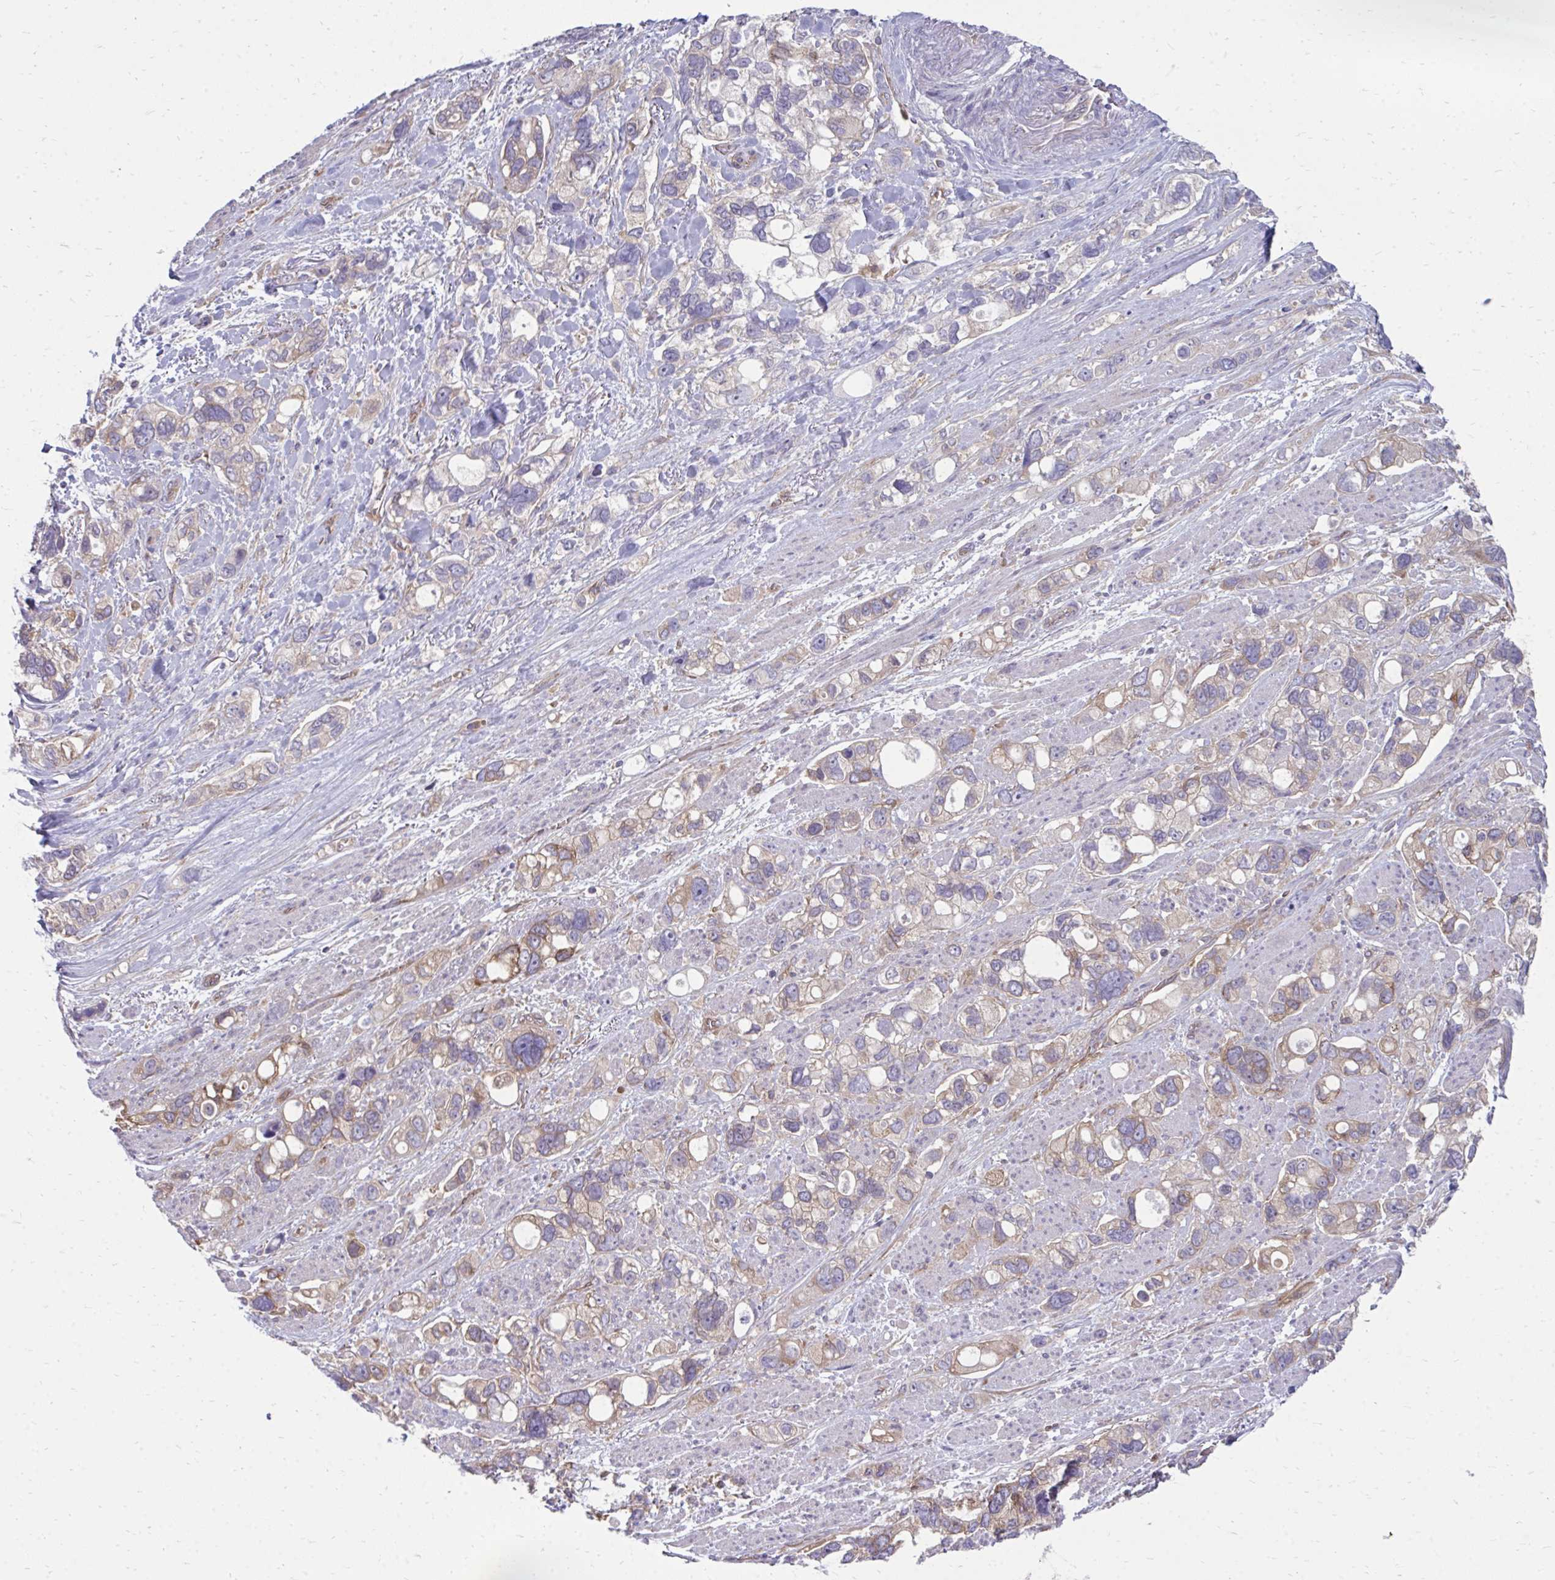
{"staining": {"intensity": "weak", "quantity": "25%-75%", "location": "cytoplasmic/membranous"}, "tissue": "stomach cancer", "cell_type": "Tumor cells", "image_type": "cancer", "snomed": [{"axis": "morphology", "description": "Adenocarcinoma, NOS"}, {"axis": "topography", "description": "Stomach, upper"}], "caption": "Immunohistochemical staining of human stomach cancer (adenocarcinoma) displays low levels of weak cytoplasmic/membranous expression in about 25%-75% of tumor cells. (DAB IHC, brown staining for protein, blue staining for nuclei).", "gene": "ASAP1", "patient": {"sex": "female", "age": 81}}